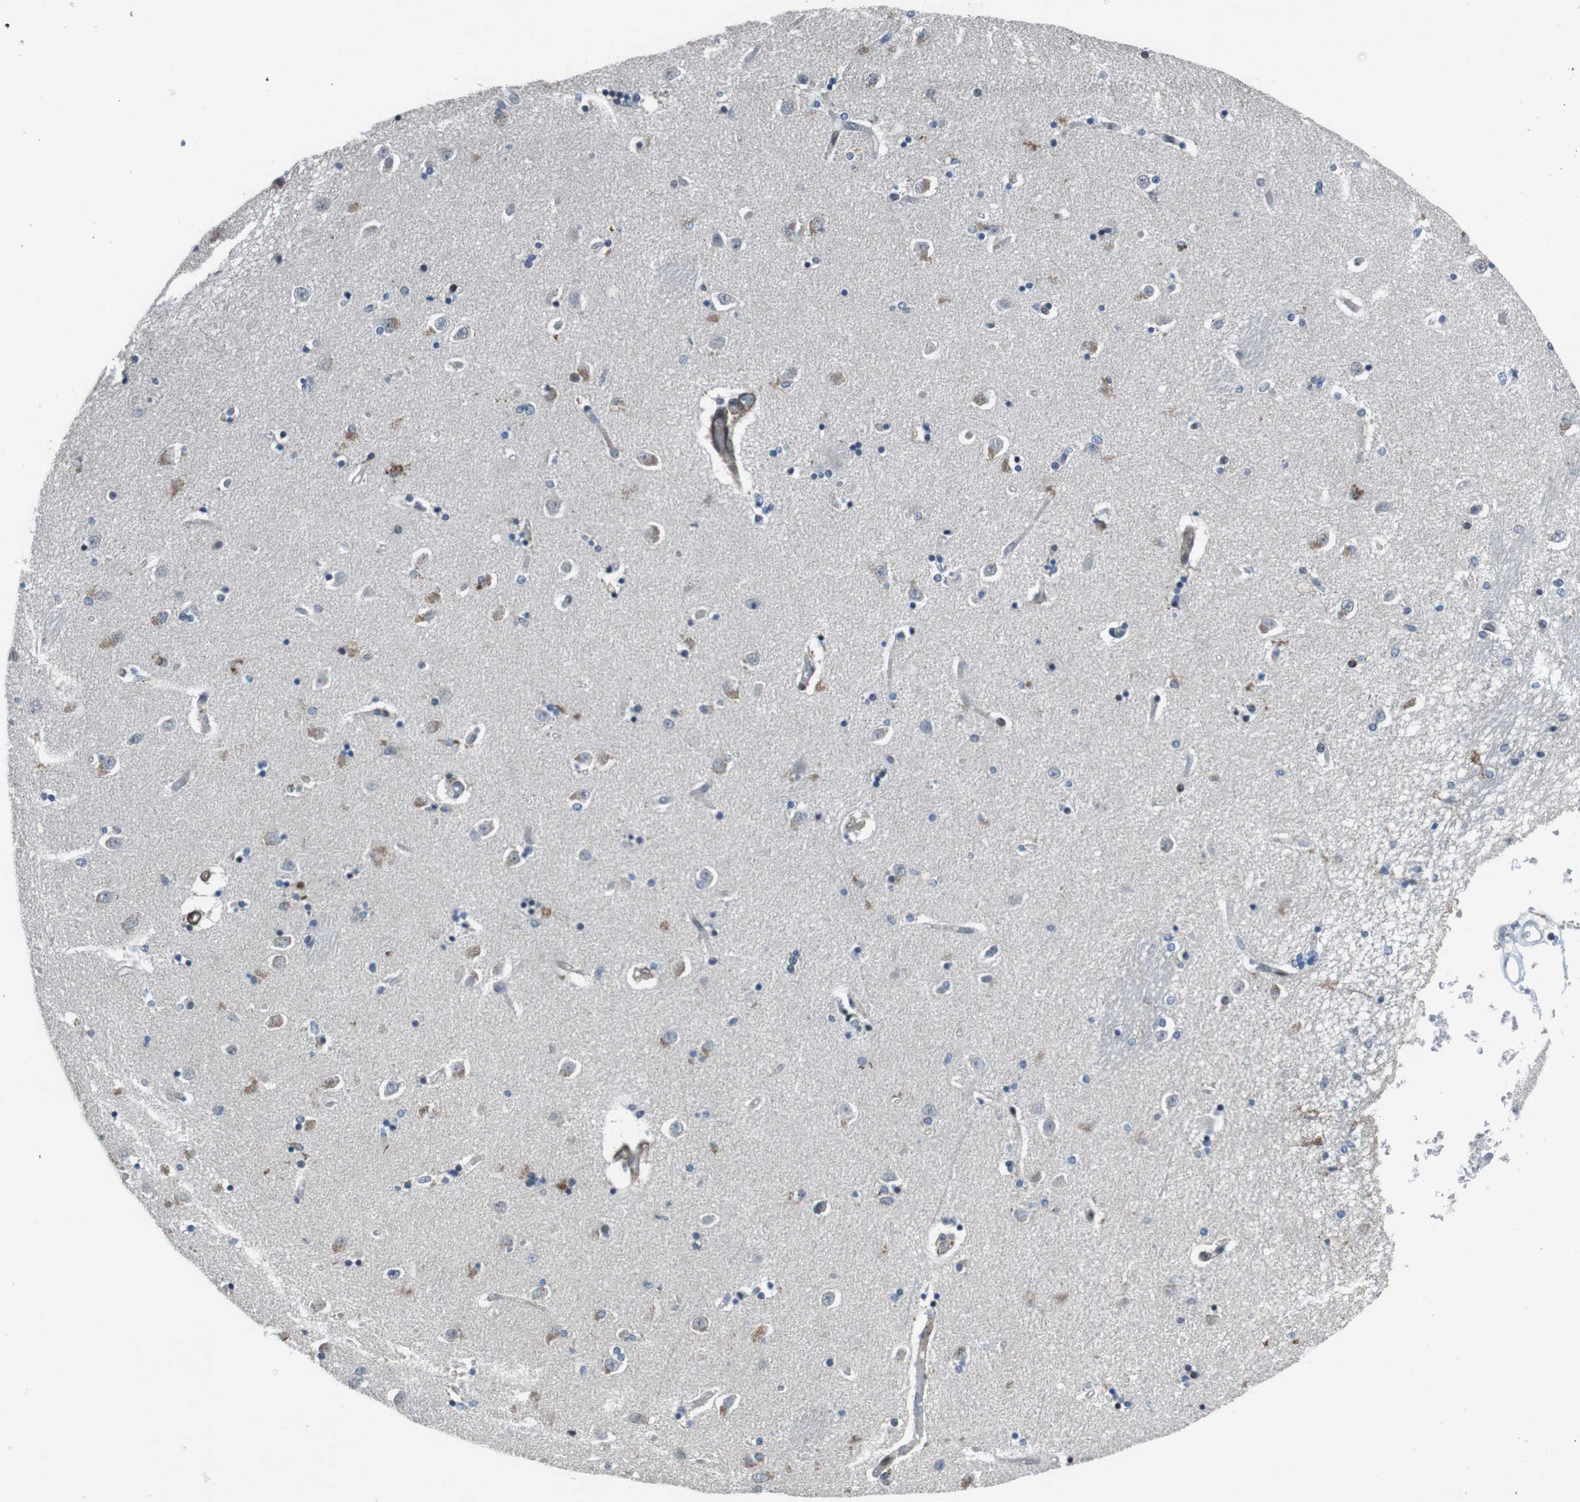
{"staining": {"intensity": "moderate", "quantity": "<25%", "location": "nuclear"}, "tissue": "caudate", "cell_type": "Glial cells", "image_type": "normal", "snomed": [{"axis": "morphology", "description": "Normal tissue, NOS"}, {"axis": "topography", "description": "Lateral ventricle wall"}], "caption": "Caudate stained with DAB immunohistochemistry displays low levels of moderate nuclear positivity in about <25% of glial cells. (DAB IHC, brown staining for protein, blue staining for nuclei).", "gene": "PBRM1", "patient": {"sex": "female", "age": 54}}